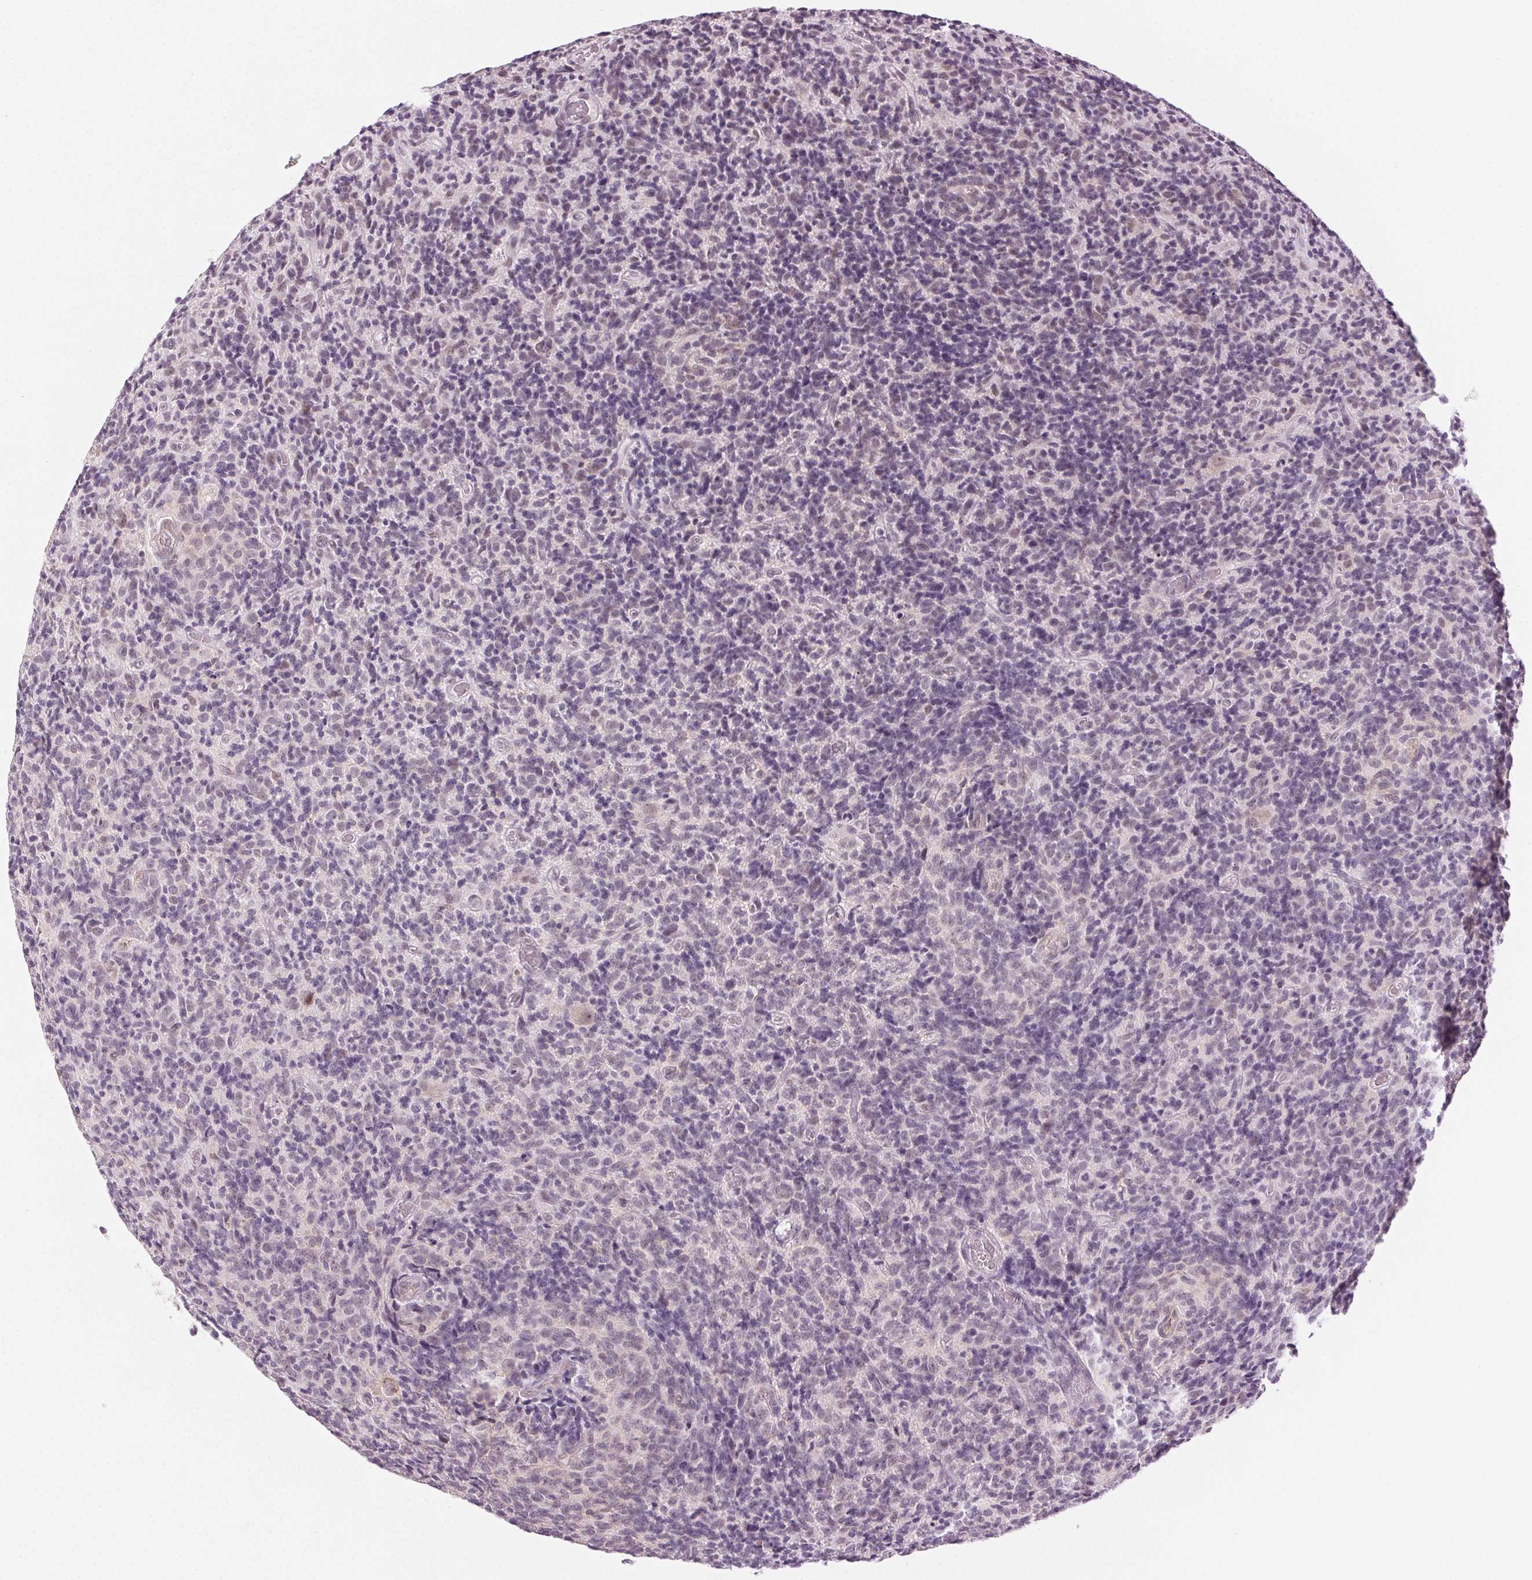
{"staining": {"intensity": "negative", "quantity": "none", "location": "none"}, "tissue": "glioma", "cell_type": "Tumor cells", "image_type": "cancer", "snomed": [{"axis": "morphology", "description": "Glioma, malignant, High grade"}, {"axis": "topography", "description": "Brain"}], "caption": "This photomicrograph is of glioma stained with immunohistochemistry (IHC) to label a protein in brown with the nuclei are counter-stained blue. There is no positivity in tumor cells.", "gene": "AIF1L", "patient": {"sex": "male", "age": 76}}